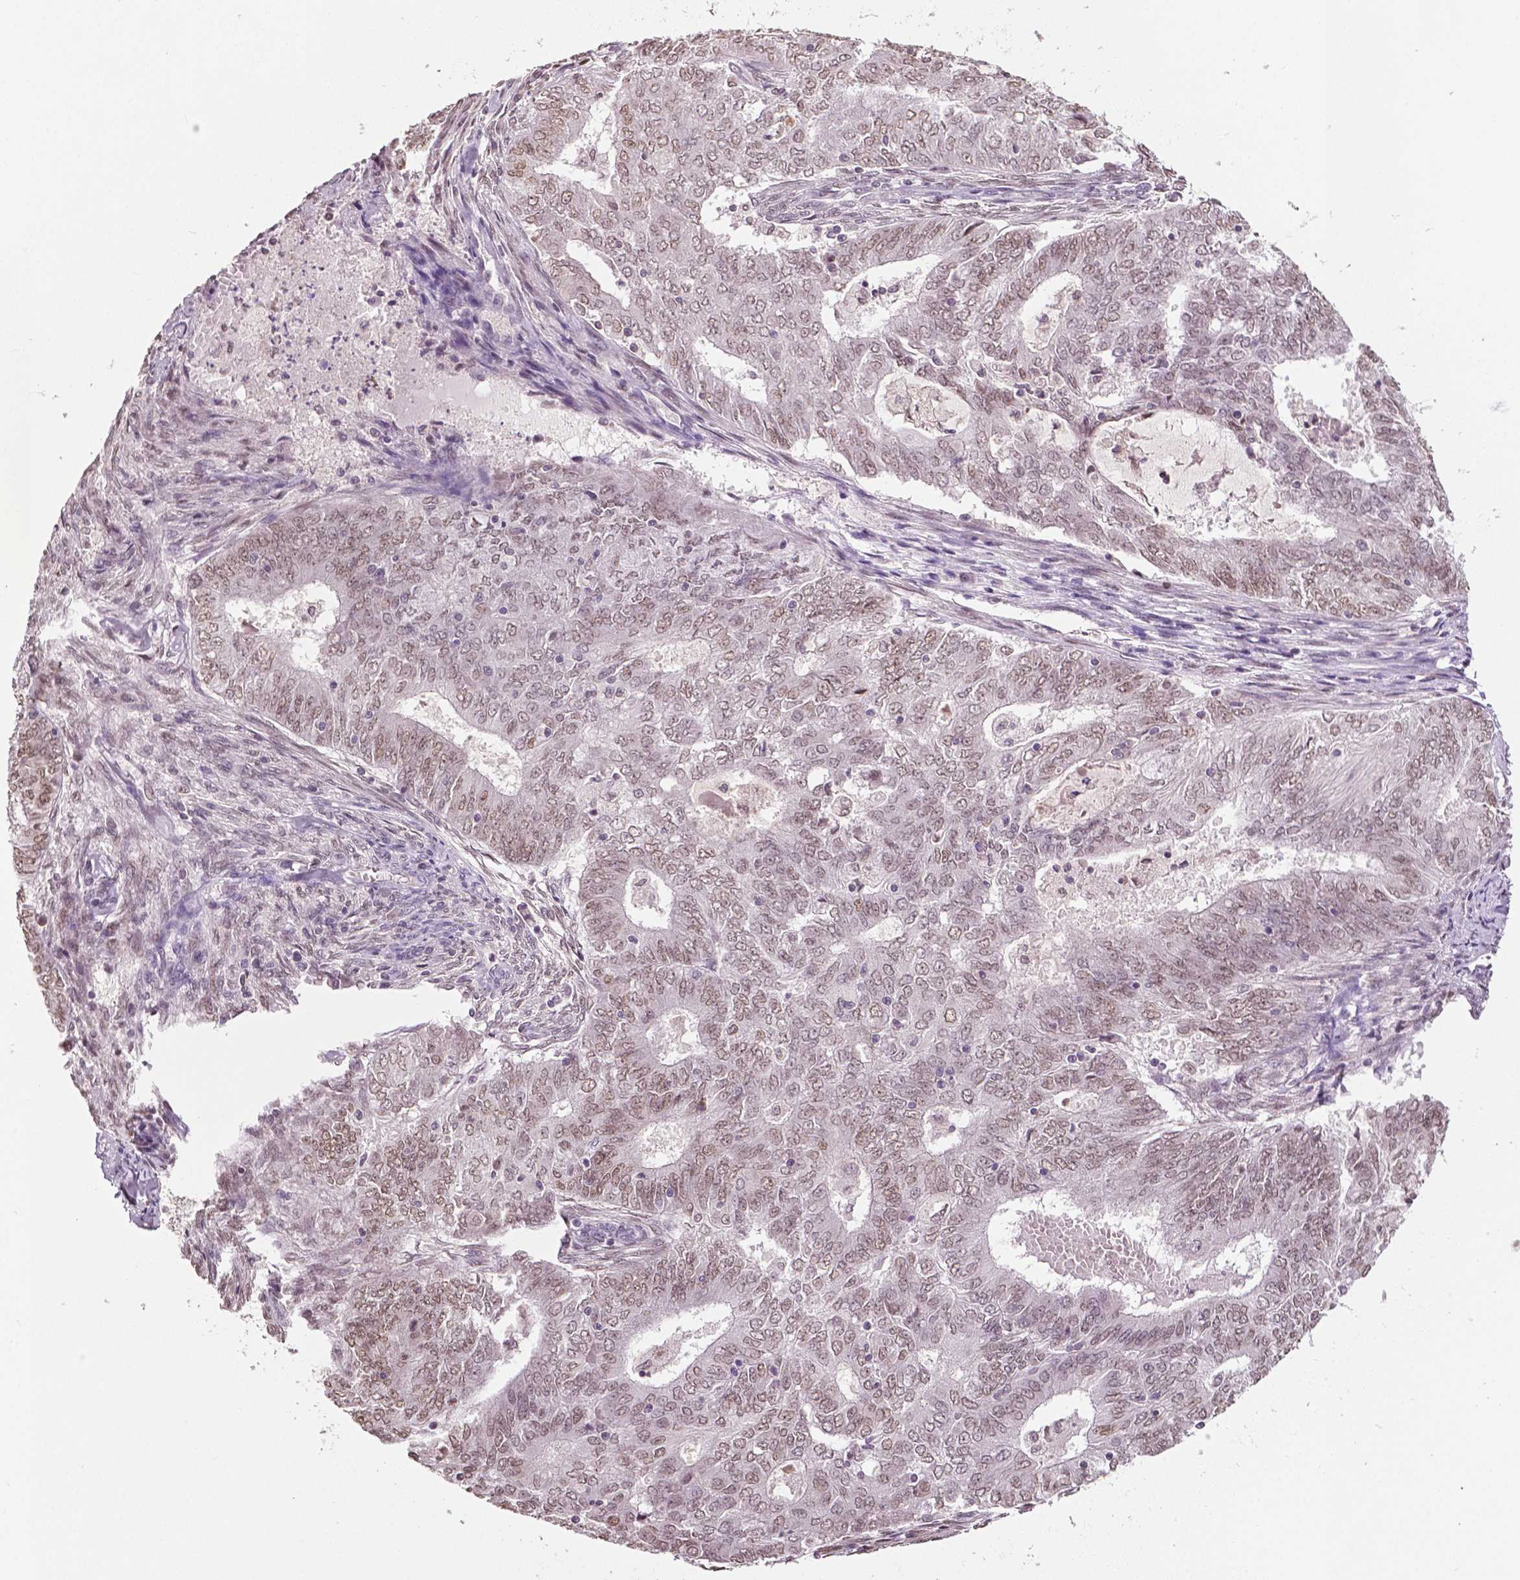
{"staining": {"intensity": "moderate", "quantity": ">75%", "location": "nuclear"}, "tissue": "endometrial cancer", "cell_type": "Tumor cells", "image_type": "cancer", "snomed": [{"axis": "morphology", "description": "Adenocarcinoma, NOS"}, {"axis": "topography", "description": "Endometrium"}], "caption": "A high-resolution histopathology image shows IHC staining of endometrial cancer (adenocarcinoma), which exhibits moderate nuclear staining in about >75% of tumor cells.", "gene": "DLX5", "patient": {"sex": "female", "age": 62}}